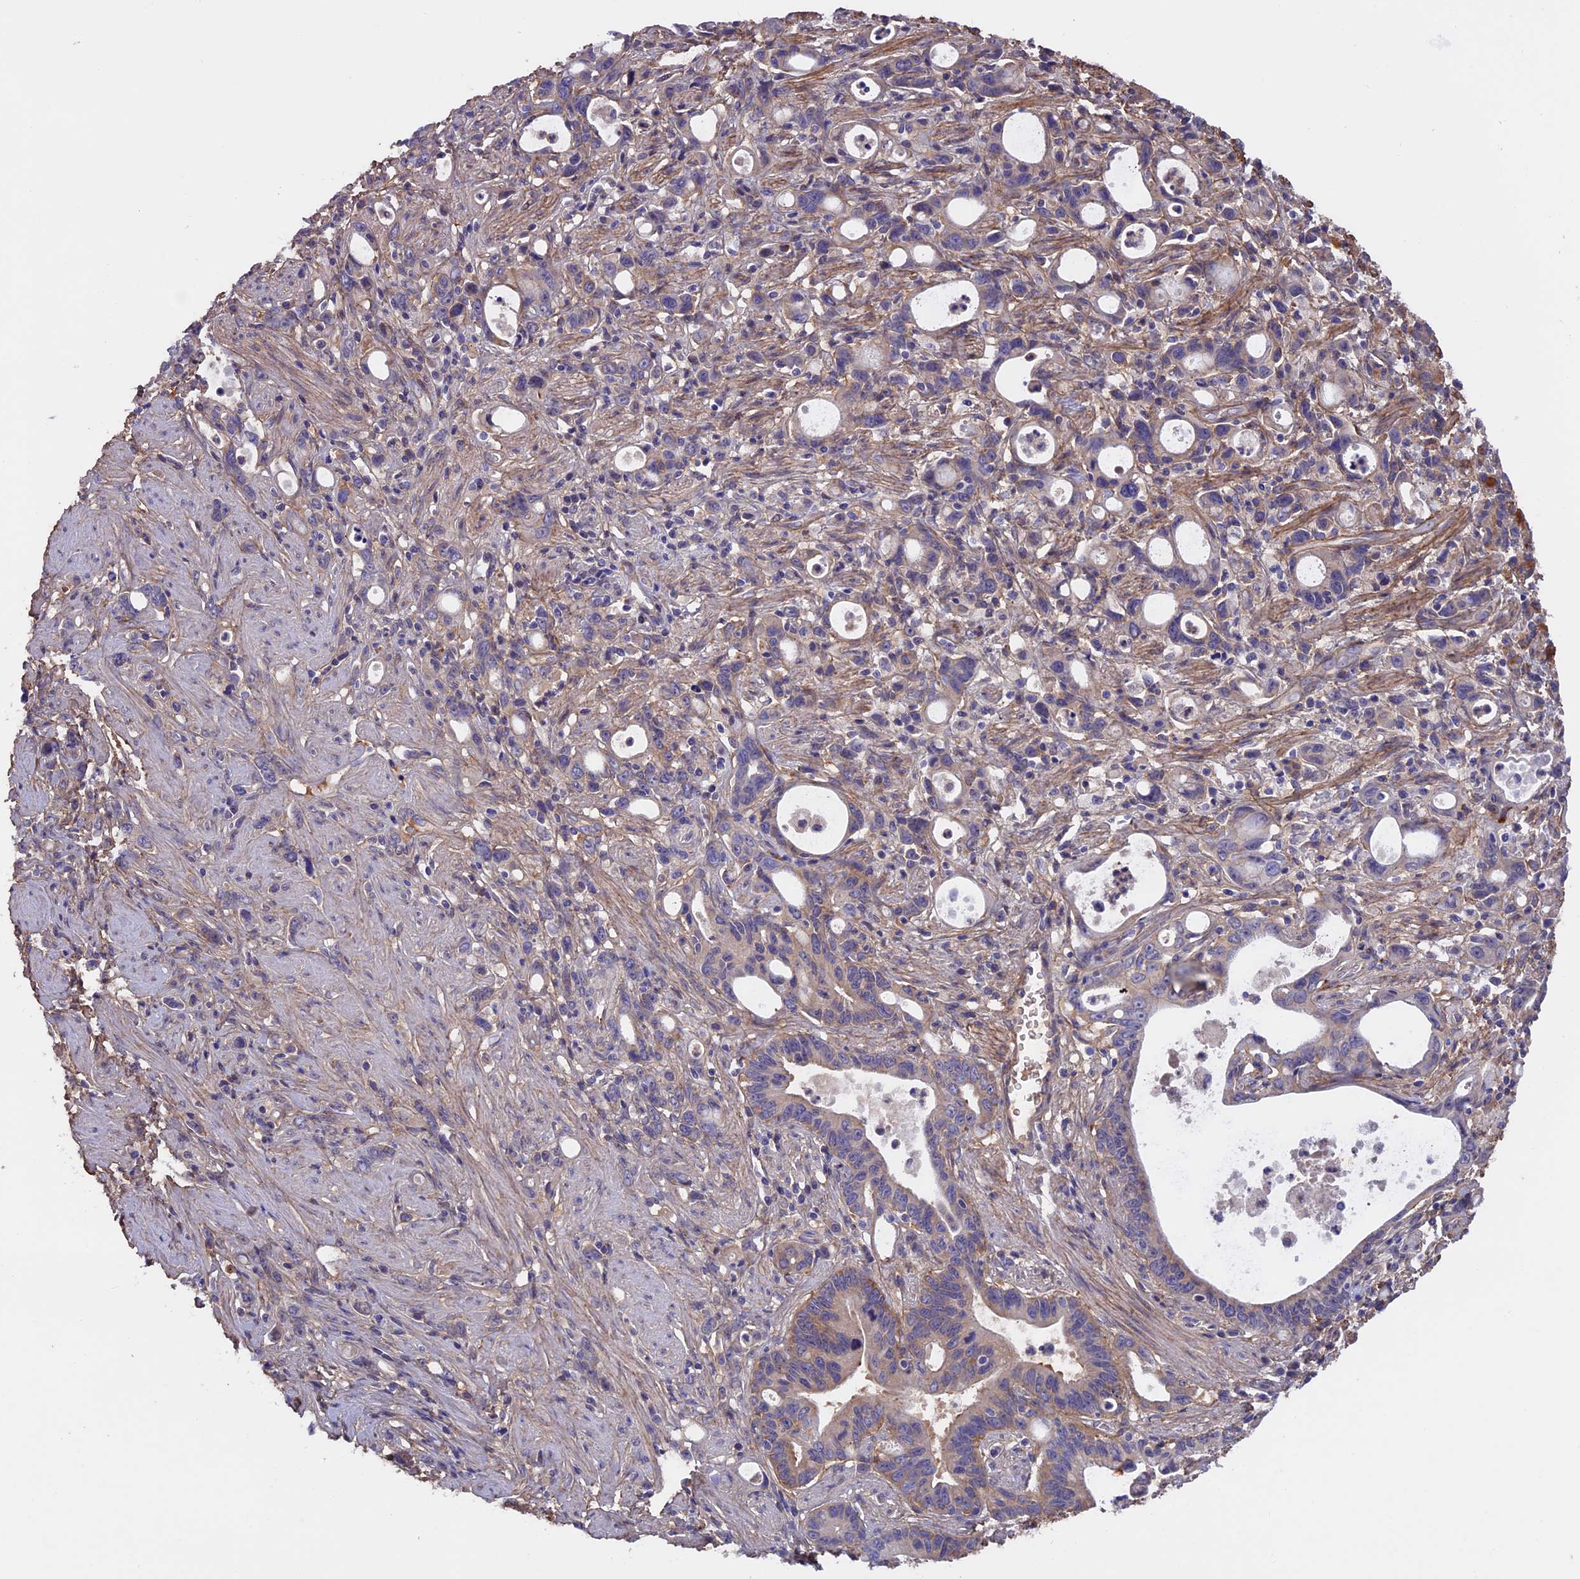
{"staining": {"intensity": "negative", "quantity": "none", "location": "none"}, "tissue": "stomach cancer", "cell_type": "Tumor cells", "image_type": "cancer", "snomed": [{"axis": "morphology", "description": "Adenocarcinoma, NOS"}, {"axis": "topography", "description": "Stomach, lower"}], "caption": "IHC image of neoplastic tissue: stomach cancer (adenocarcinoma) stained with DAB (3,3'-diaminobenzidine) demonstrates no significant protein expression in tumor cells. (DAB (3,3'-diaminobenzidine) IHC, high magnification).", "gene": "COL4A3", "patient": {"sex": "female", "age": 43}}